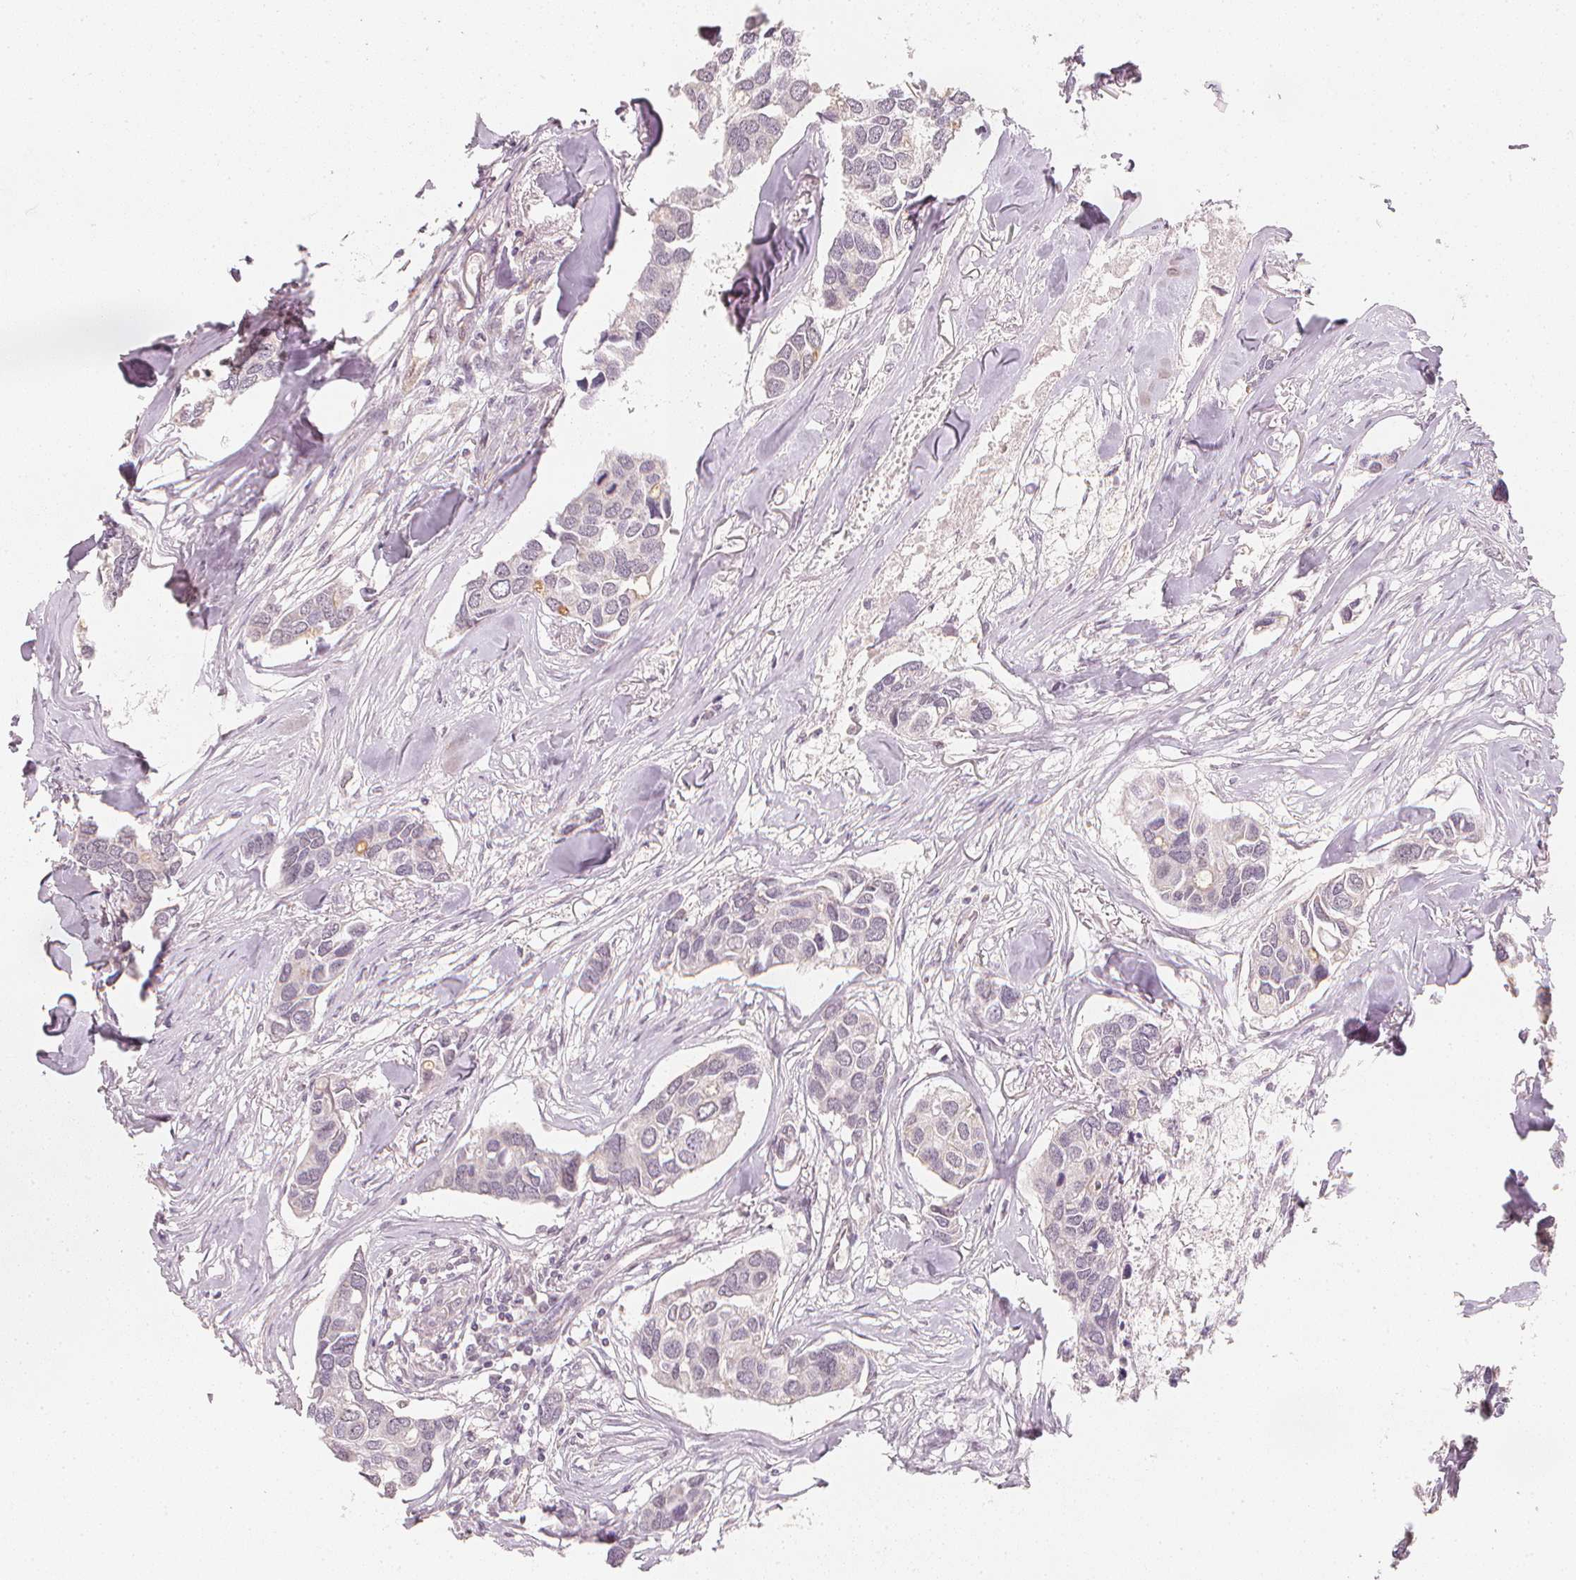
{"staining": {"intensity": "weak", "quantity": "<25%", "location": "cytoplasmic/membranous"}, "tissue": "breast cancer", "cell_type": "Tumor cells", "image_type": "cancer", "snomed": [{"axis": "morphology", "description": "Duct carcinoma"}, {"axis": "topography", "description": "Breast"}], "caption": "Immunohistochemistry histopathology image of neoplastic tissue: human infiltrating ductal carcinoma (breast) stained with DAB displays no significant protein positivity in tumor cells.", "gene": "CIB1", "patient": {"sex": "female", "age": 83}}